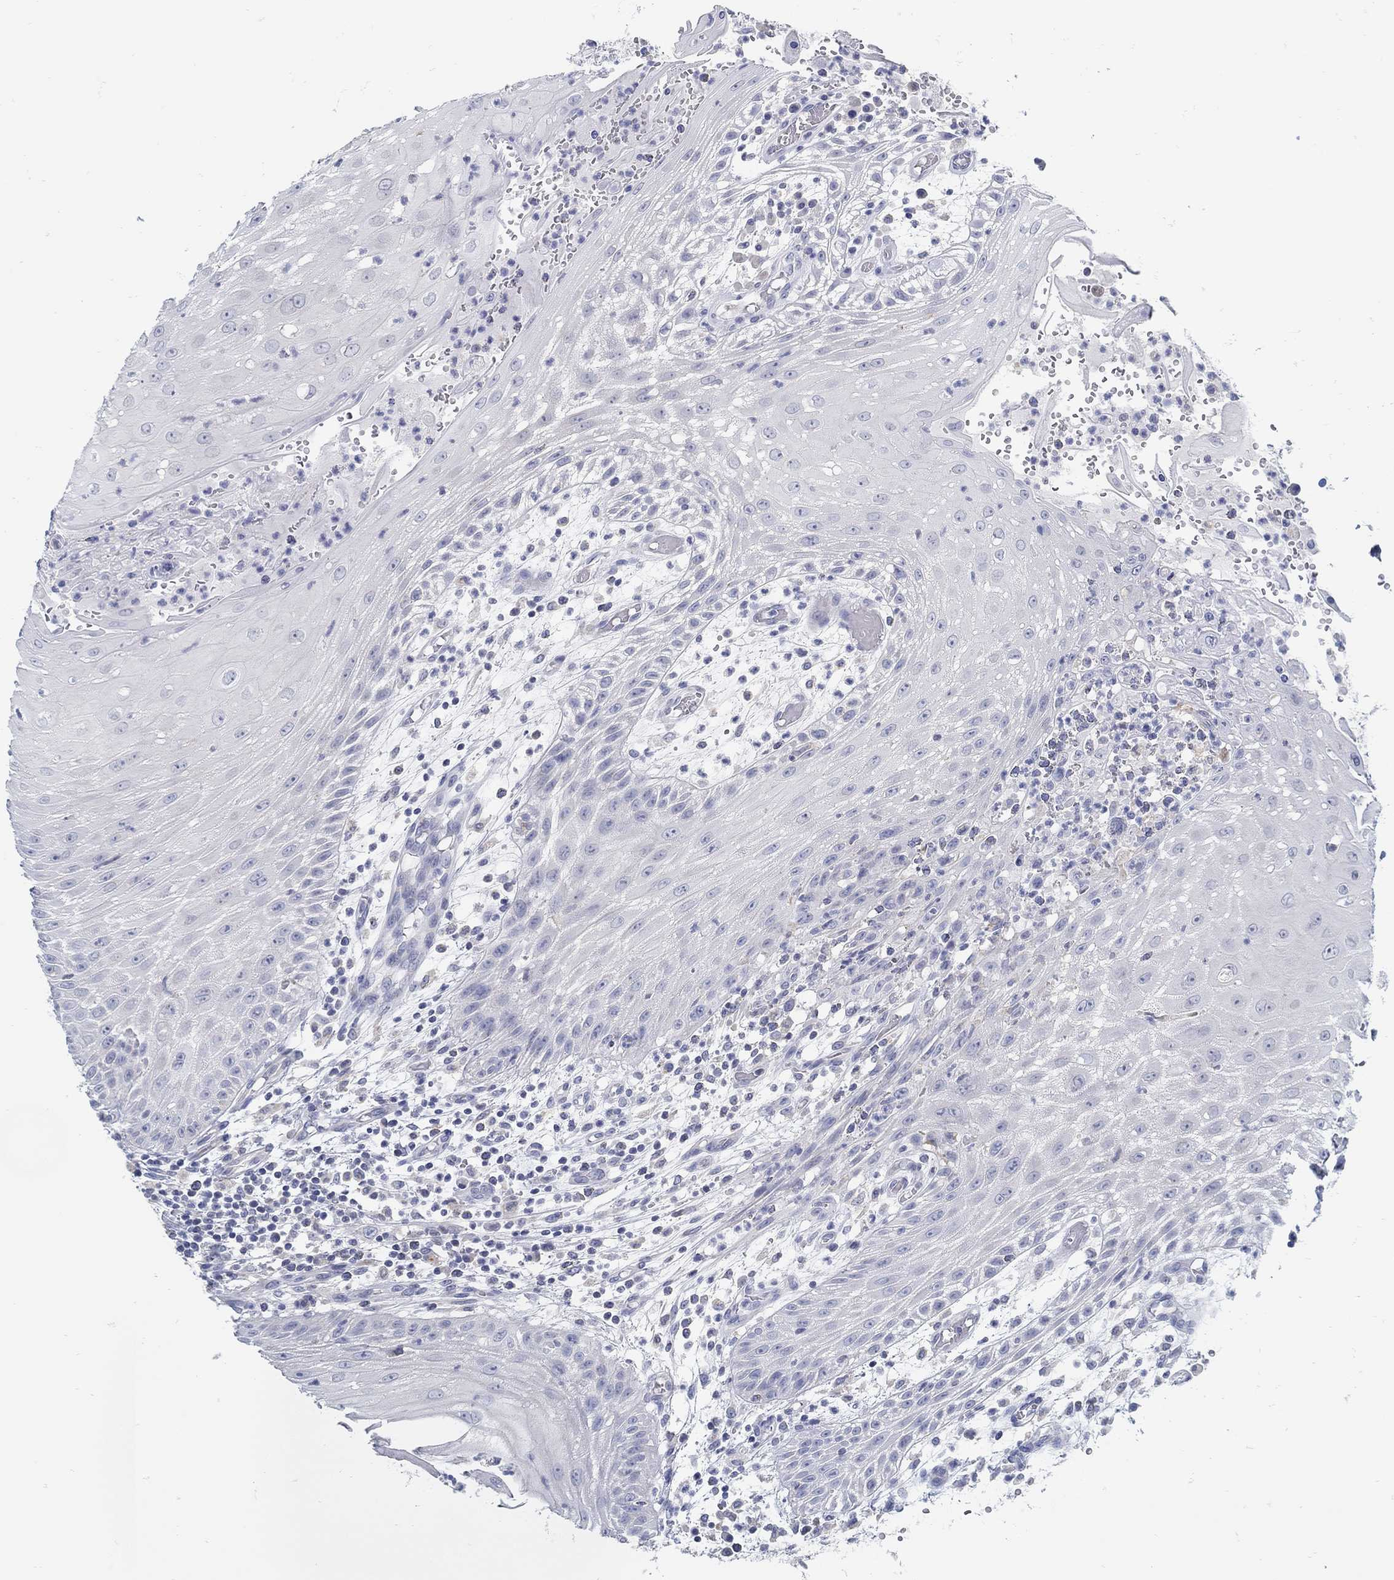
{"staining": {"intensity": "negative", "quantity": "none", "location": "none"}, "tissue": "head and neck cancer", "cell_type": "Tumor cells", "image_type": "cancer", "snomed": [{"axis": "morphology", "description": "Squamous cell carcinoma, NOS"}, {"axis": "topography", "description": "Oral tissue"}, {"axis": "topography", "description": "Head-Neck"}], "caption": "The immunohistochemistry micrograph has no significant staining in tumor cells of head and neck cancer tissue.", "gene": "ZFAND4", "patient": {"sex": "male", "age": 58}}